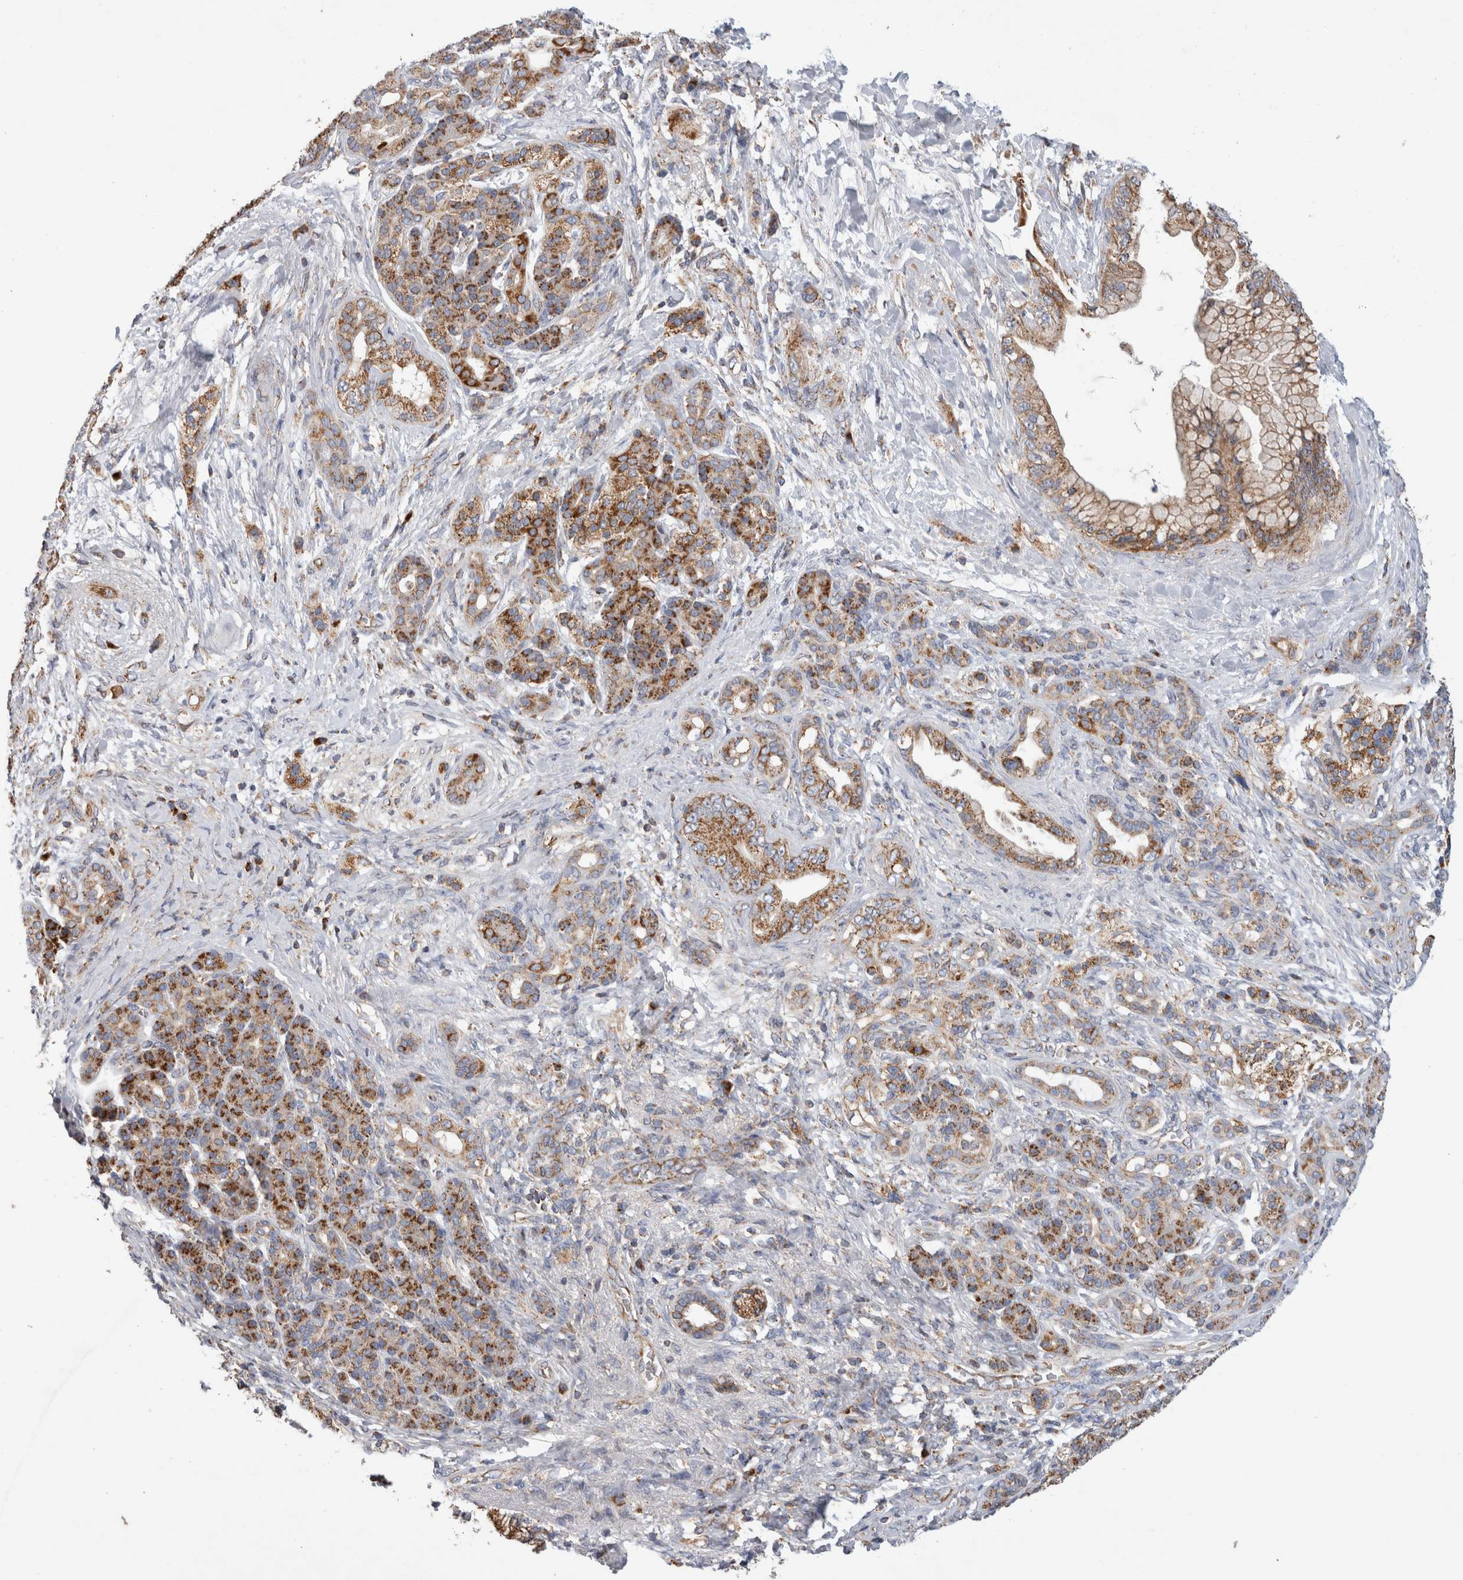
{"staining": {"intensity": "moderate", "quantity": ">75%", "location": "cytoplasmic/membranous"}, "tissue": "pancreatic cancer", "cell_type": "Tumor cells", "image_type": "cancer", "snomed": [{"axis": "morphology", "description": "Adenocarcinoma, NOS"}, {"axis": "topography", "description": "Pancreas"}], "caption": "Protein expression analysis of human adenocarcinoma (pancreatic) reveals moderate cytoplasmic/membranous expression in about >75% of tumor cells.", "gene": "IARS2", "patient": {"sex": "male", "age": 59}}